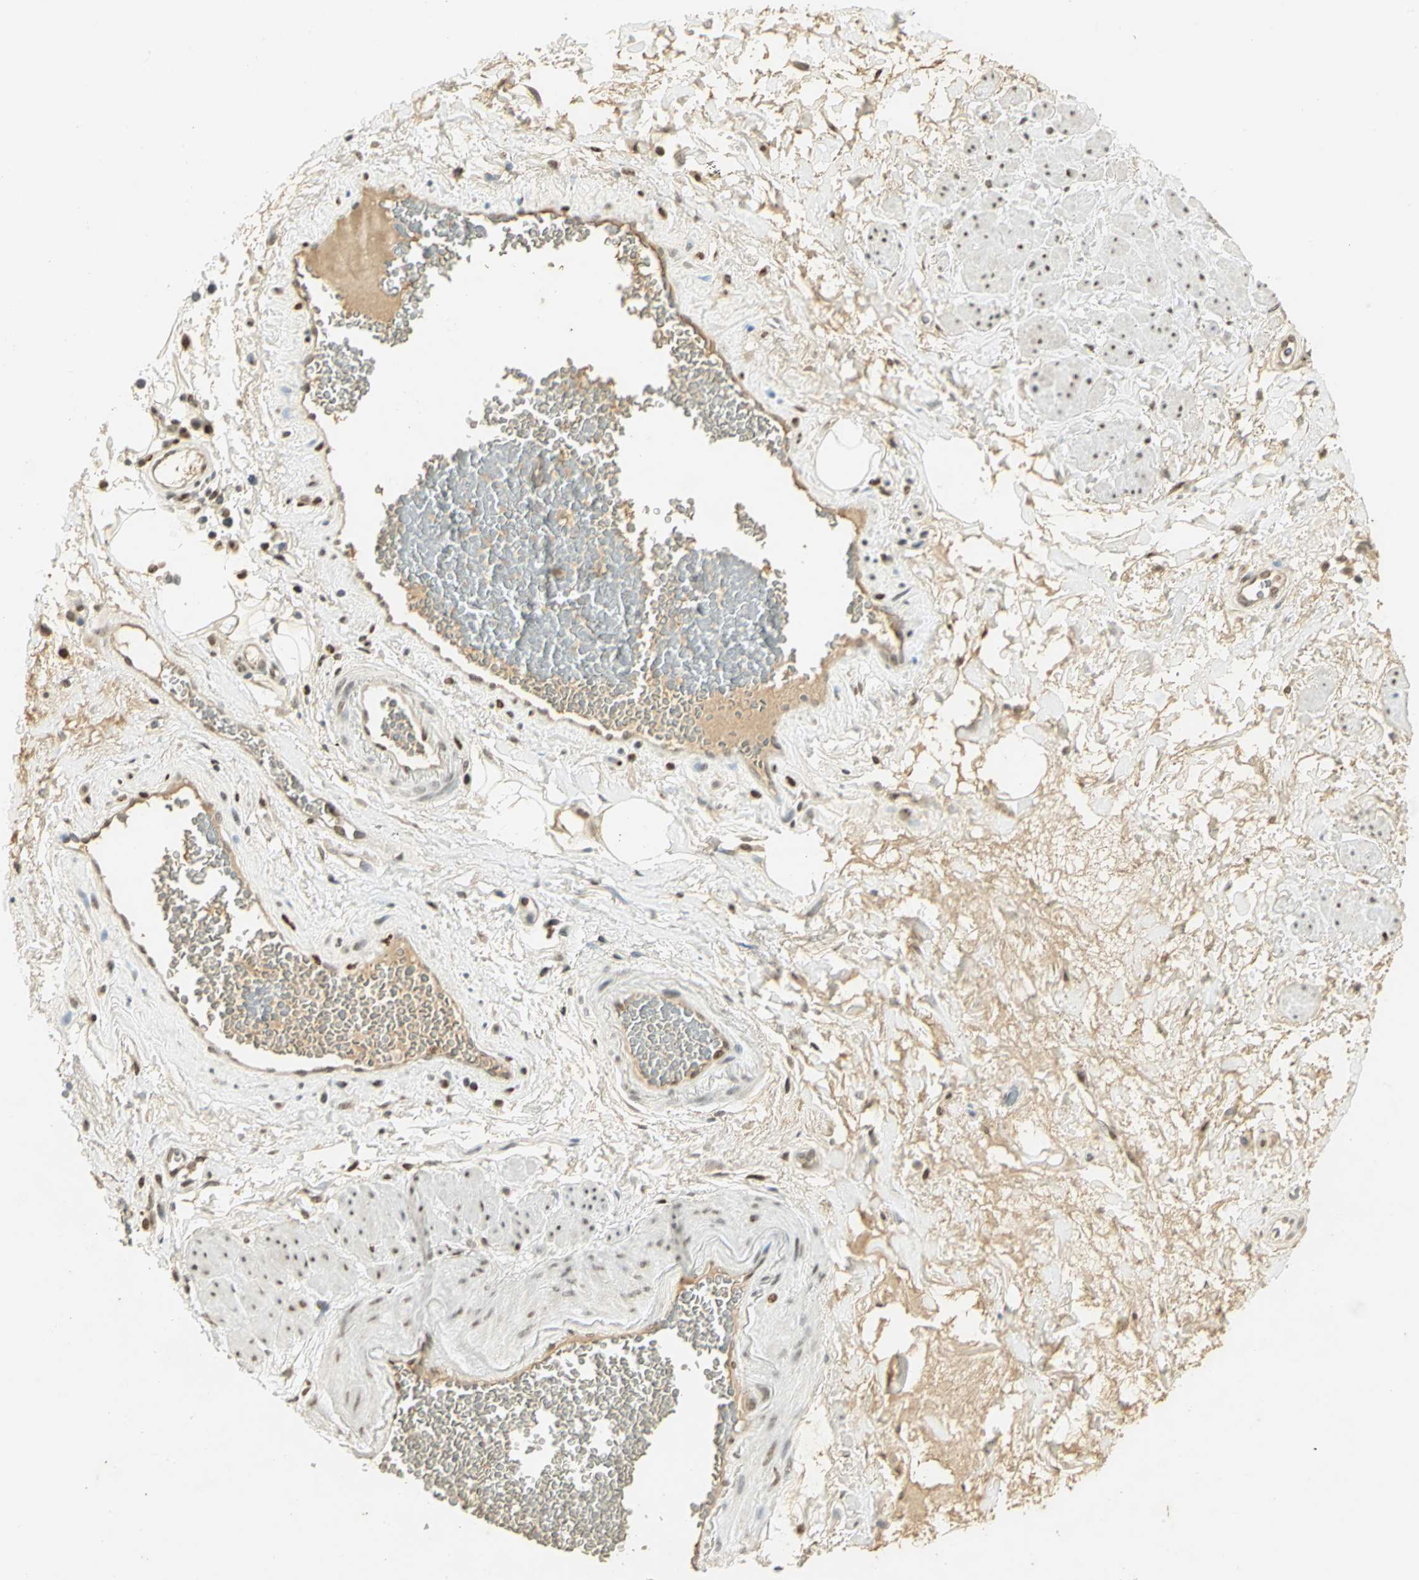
{"staining": {"intensity": "negative", "quantity": "none", "location": "none"}, "tissue": "adipose tissue", "cell_type": "Adipocytes", "image_type": "normal", "snomed": [{"axis": "morphology", "description": "Normal tissue, NOS"}, {"axis": "topography", "description": "Soft tissue"}, {"axis": "topography", "description": "Peripheral nerve tissue"}], "caption": "Adipose tissue stained for a protein using IHC reveals no positivity adipocytes.", "gene": "AK6", "patient": {"sex": "female", "age": 71}}